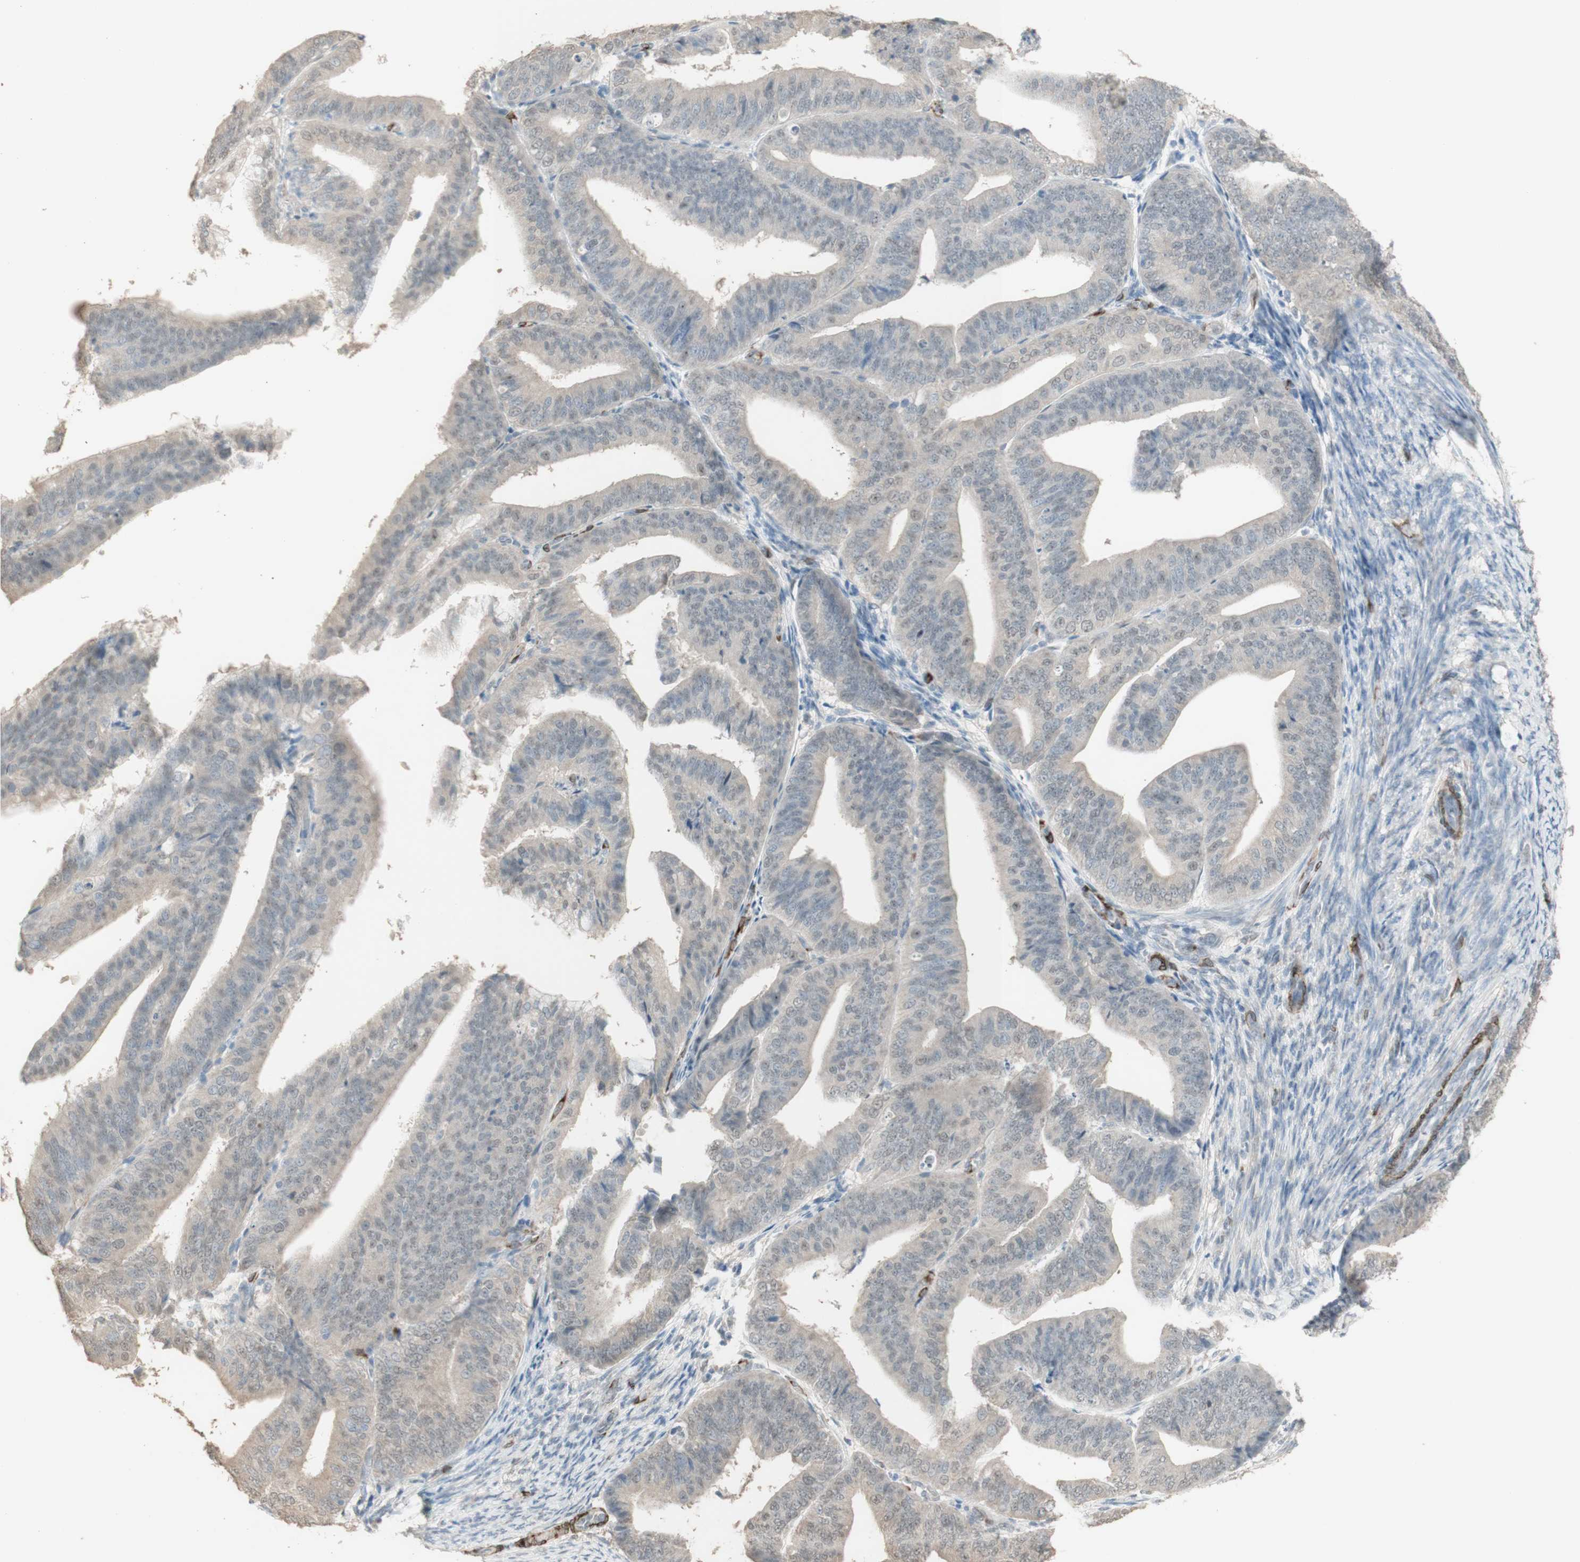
{"staining": {"intensity": "weak", "quantity": "25%-75%", "location": "cytoplasmic/membranous"}, "tissue": "endometrial cancer", "cell_type": "Tumor cells", "image_type": "cancer", "snomed": [{"axis": "morphology", "description": "Adenocarcinoma, NOS"}, {"axis": "topography", "description": "Endometrium"}], "caption": "About 25%-75% of tumor cells in human endometrial cancer (adenocarcinoma) exhibit weak cytoplasmic/membranous protein positivity as visualized by brown immunohistochemical staining.", "gene": "MUC3A", "patient": {"sex": "female", "age": 63}}